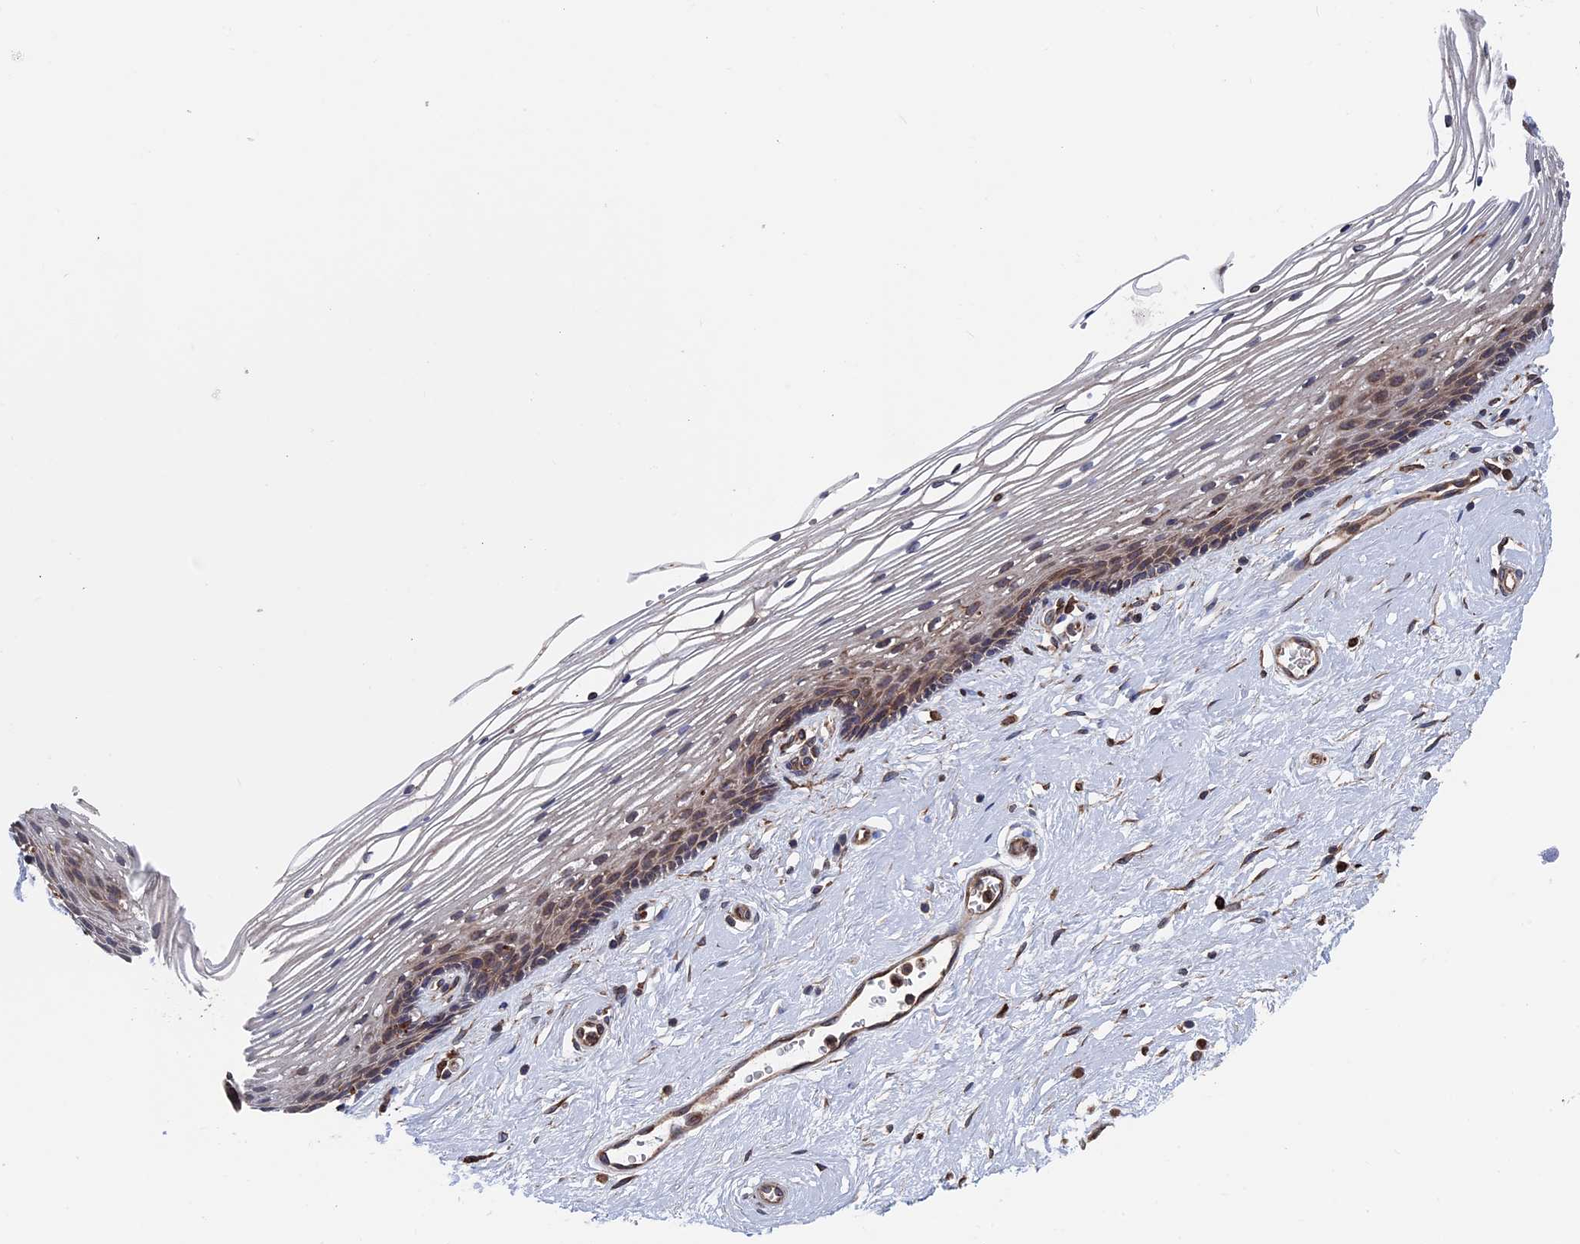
{"staining": {"intensity": "moderate", "quantity": ">75%", "location": "cytoplasmic/membranous"}, "tissue": "vagina", "cell_type": "Squamous epithelial cells", "image_type": "normal", "snomed": [{"axis": "morphology", "description": "Normal tissue, NOS"}, {"axis": "topography", "description": "Vagina"}], "caption": "There is medium levels of moderate cytoplasmic/membranous positivity in squamous epithelial cells of benign vagina, as demonstrated by immunohistochemical staining (brown color).", "gene": "RPUSD1", "patient": {"sex": "female", "age": 46}}